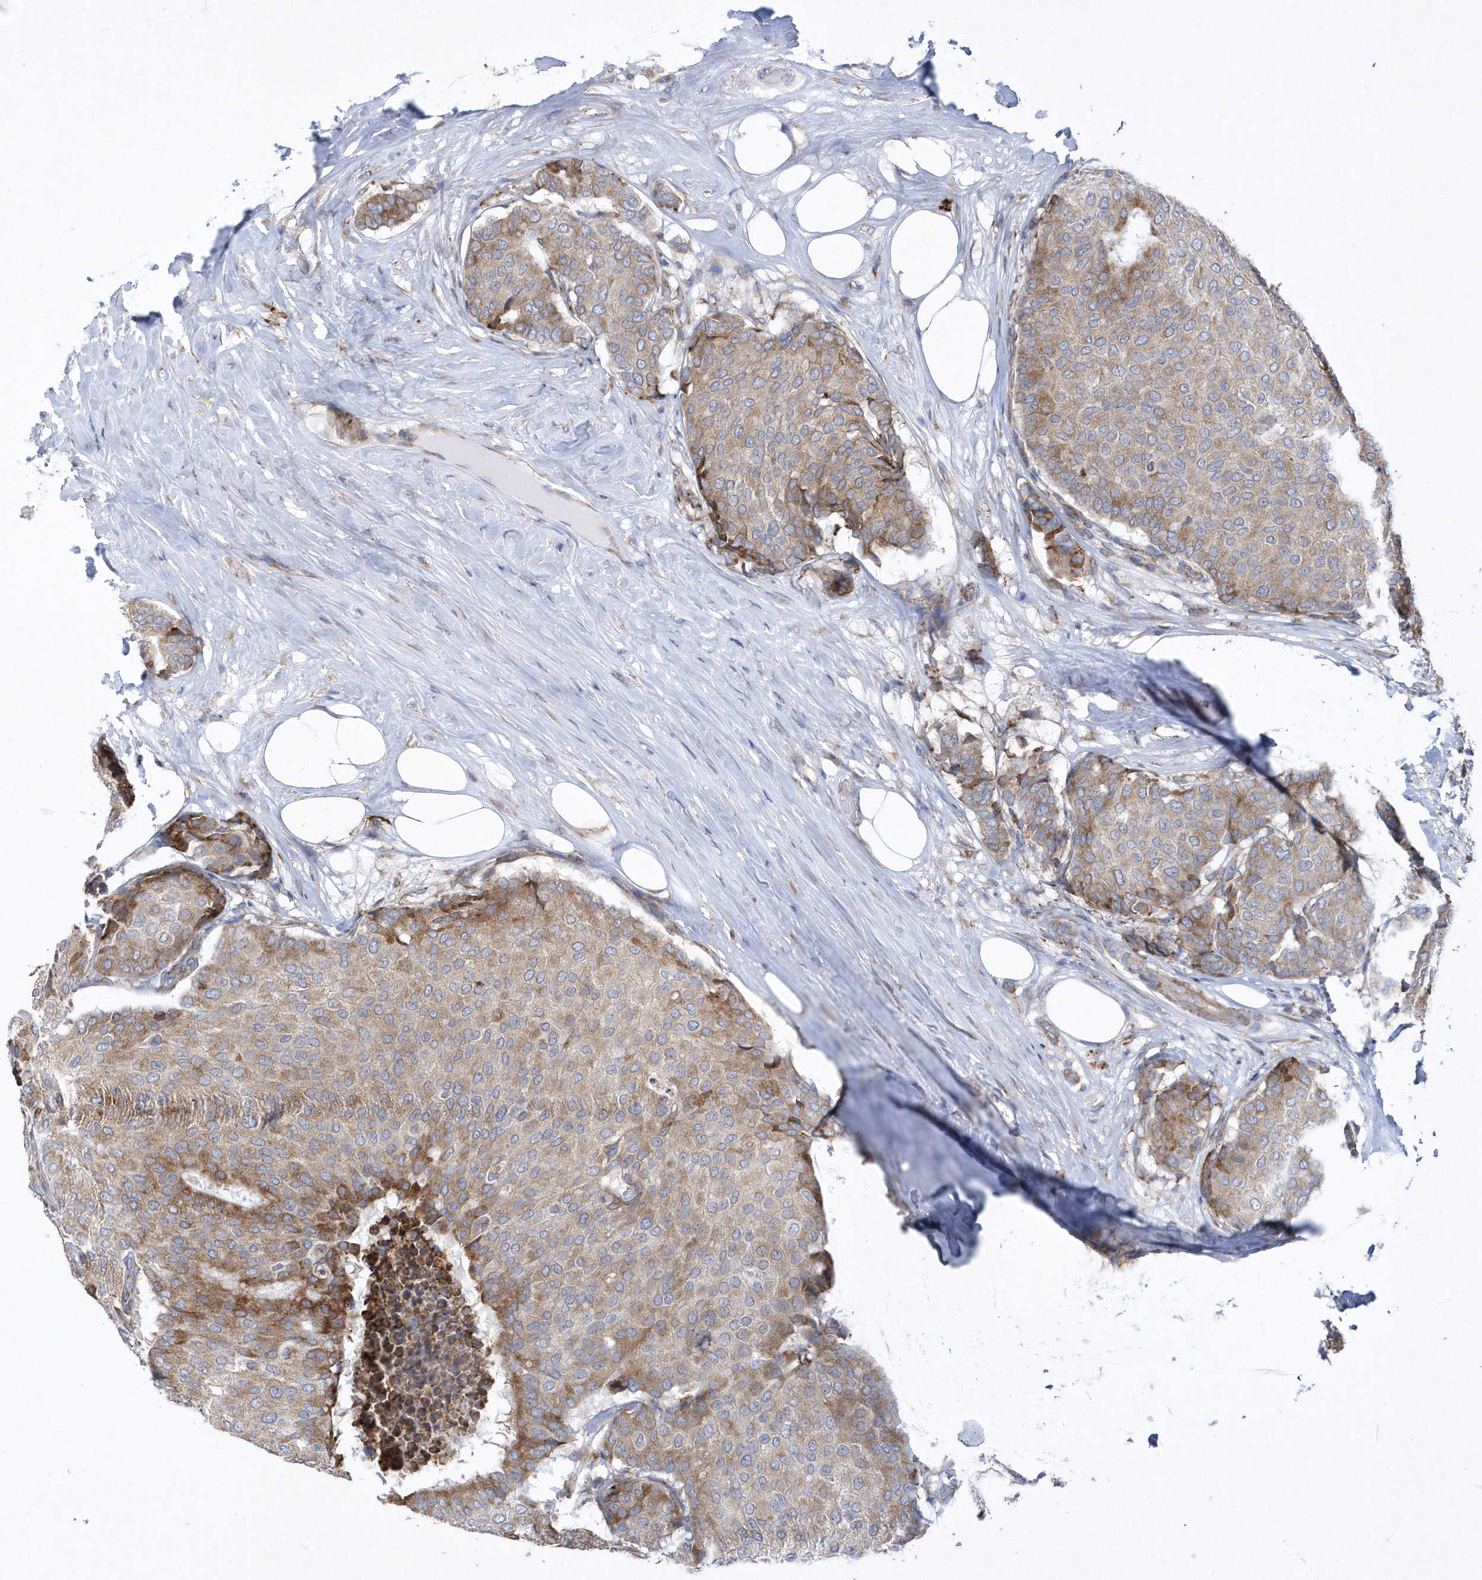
{"staining": {"intensity": "moderate", "quantity": ">75%", "location": "cytoplasmic/membranous"}, "tissue": "breast cancer", "cell_type": "Tumor cells", "image_type": "cancer", "snomed": [{"axis": "morphology", "description": "Duct carcinoma"}, {"axis": "topography", "description": "Breast"}], "caption": "Immunohistochemistry (DAB) staining of human intraductal carcinoma (breast) exhibits moderate cytoplasmic/membranous protein positivity in approximately >75% of tumor cells.", "gene": "MED31", "patient": {"sex": "female", "age": 75}}